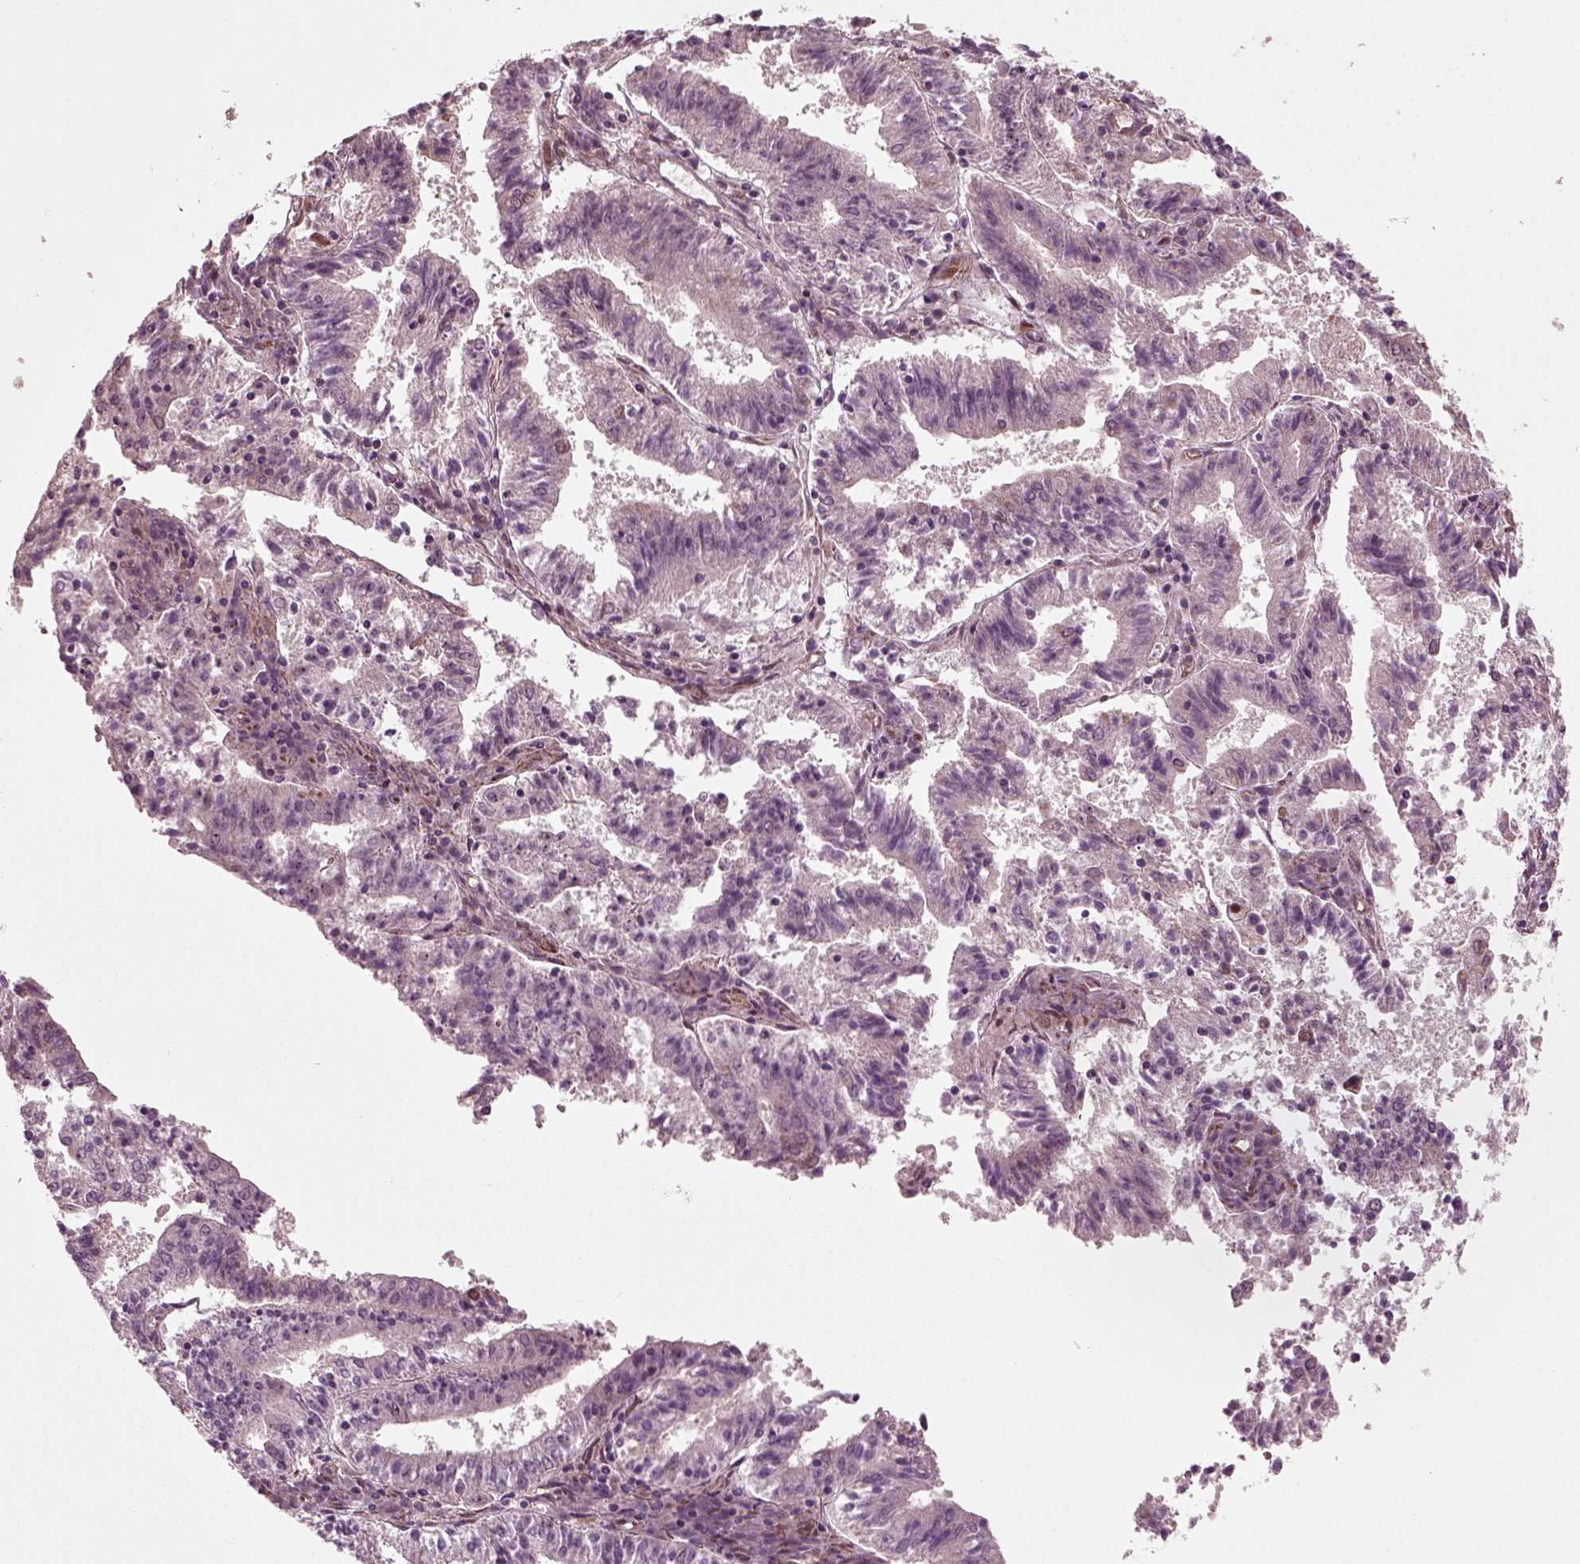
{"staining": {"intensity": "negative", "quantity": "none", "location": "none"}, "tissue": "endometrial cancer", "cell_type": "Tumor cells", "image_type": "cancer", "snomed": [{"axis": "morphology", "description": "Adenocarcinoma, NOS"}, {"axis": "topography", "description": "Endometrium"}], "caption": "The image exhibits no significant staining in tumor cells of adenocarcinoma (endometrial).", "gene": "CDC14A", "patient": {"sex": "female", "age": 82}}